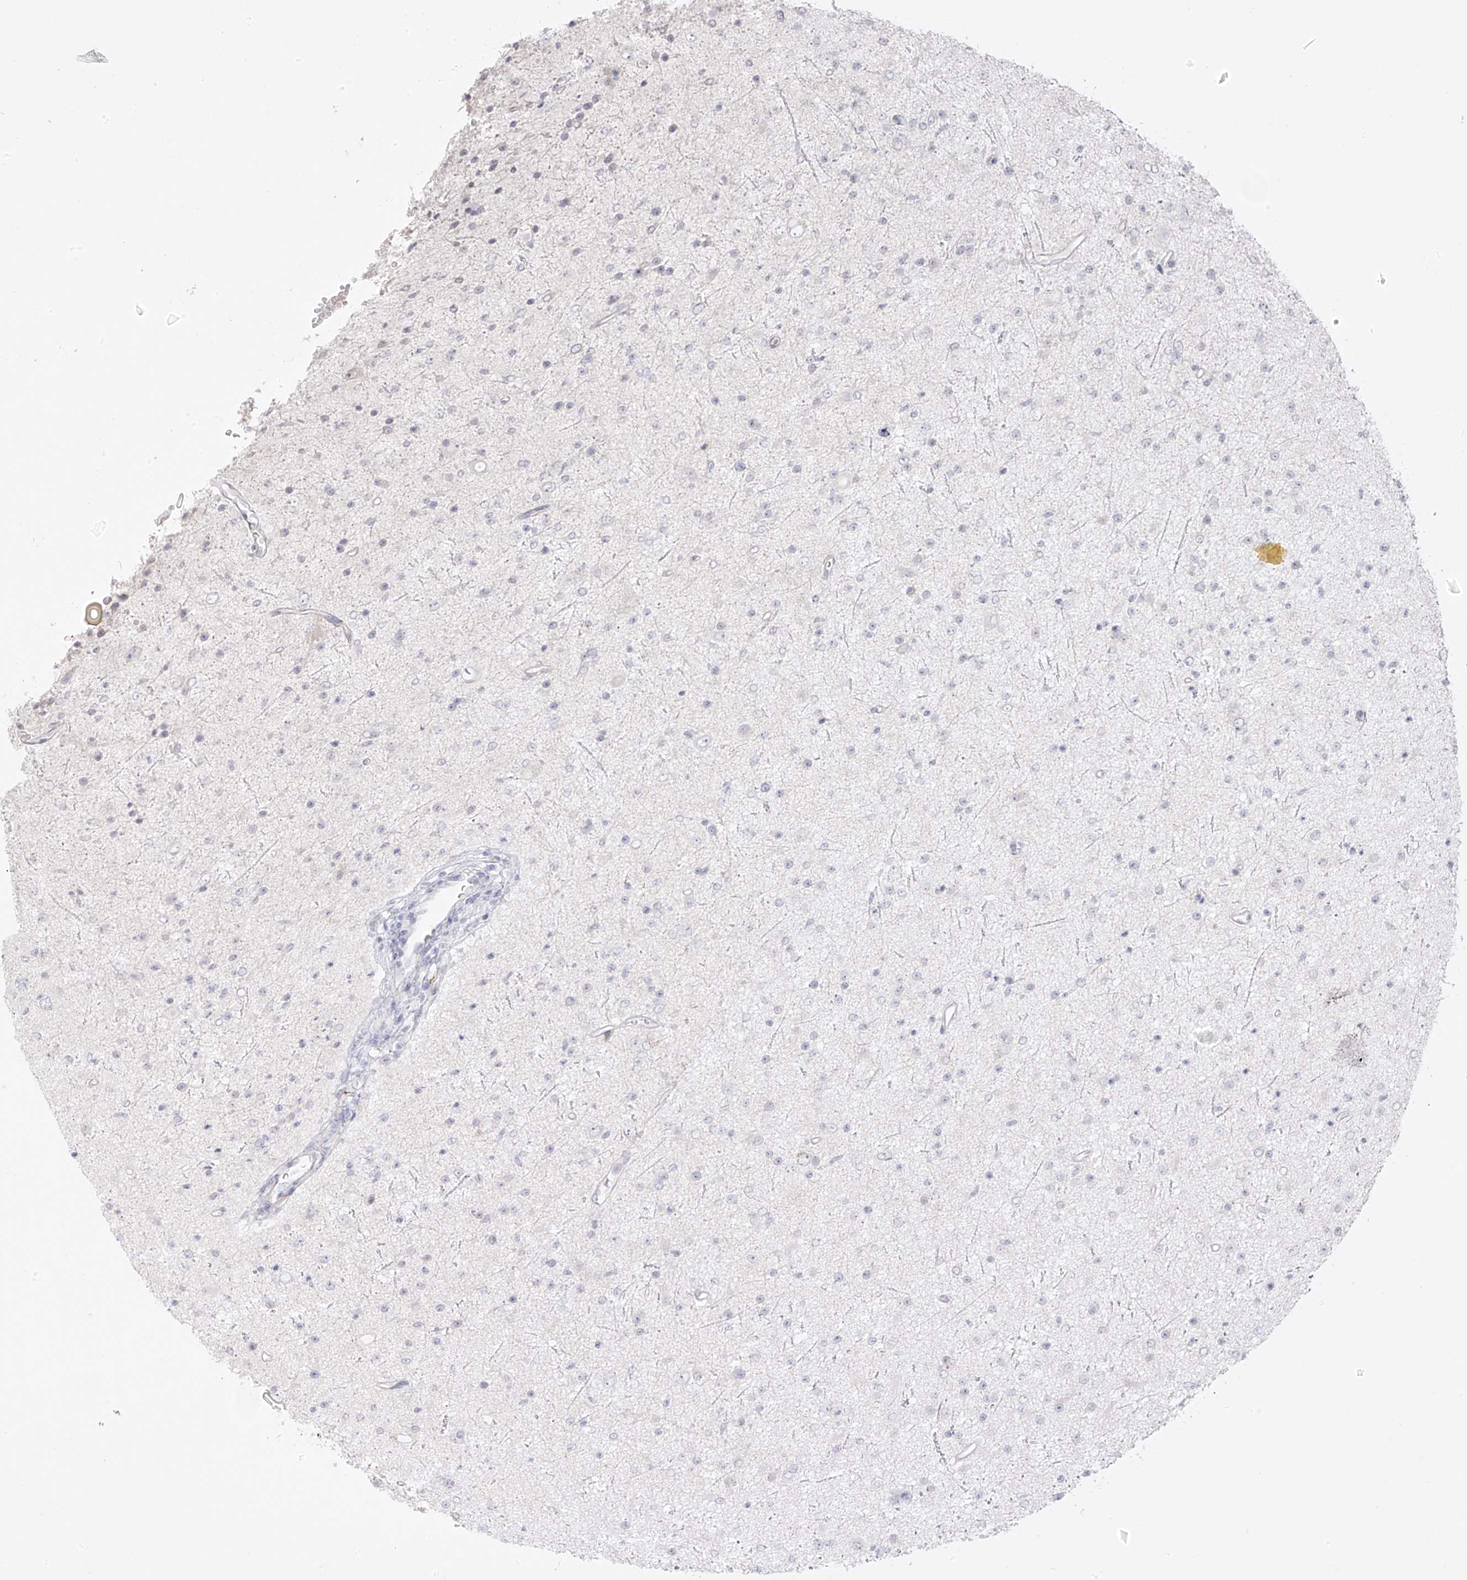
{"staining": {"intensity": "weak", "quantity": "<25%", "location": "nuclear"}, "tissue": "glioma", "cell_type": "Tumor cells", "image_type": "cancer", "snomed": [{"axis": "morphology", "description": "Glioma, malignant, Low grade"}, {"axis": "topography", "description": "Cerebral cortex"}], "caption": "This is an IHC histopathology image of glioma. There is no staining in tumor cells.", "gene": "DCDC2", "patient": {"sex": "female", "age": 39}}